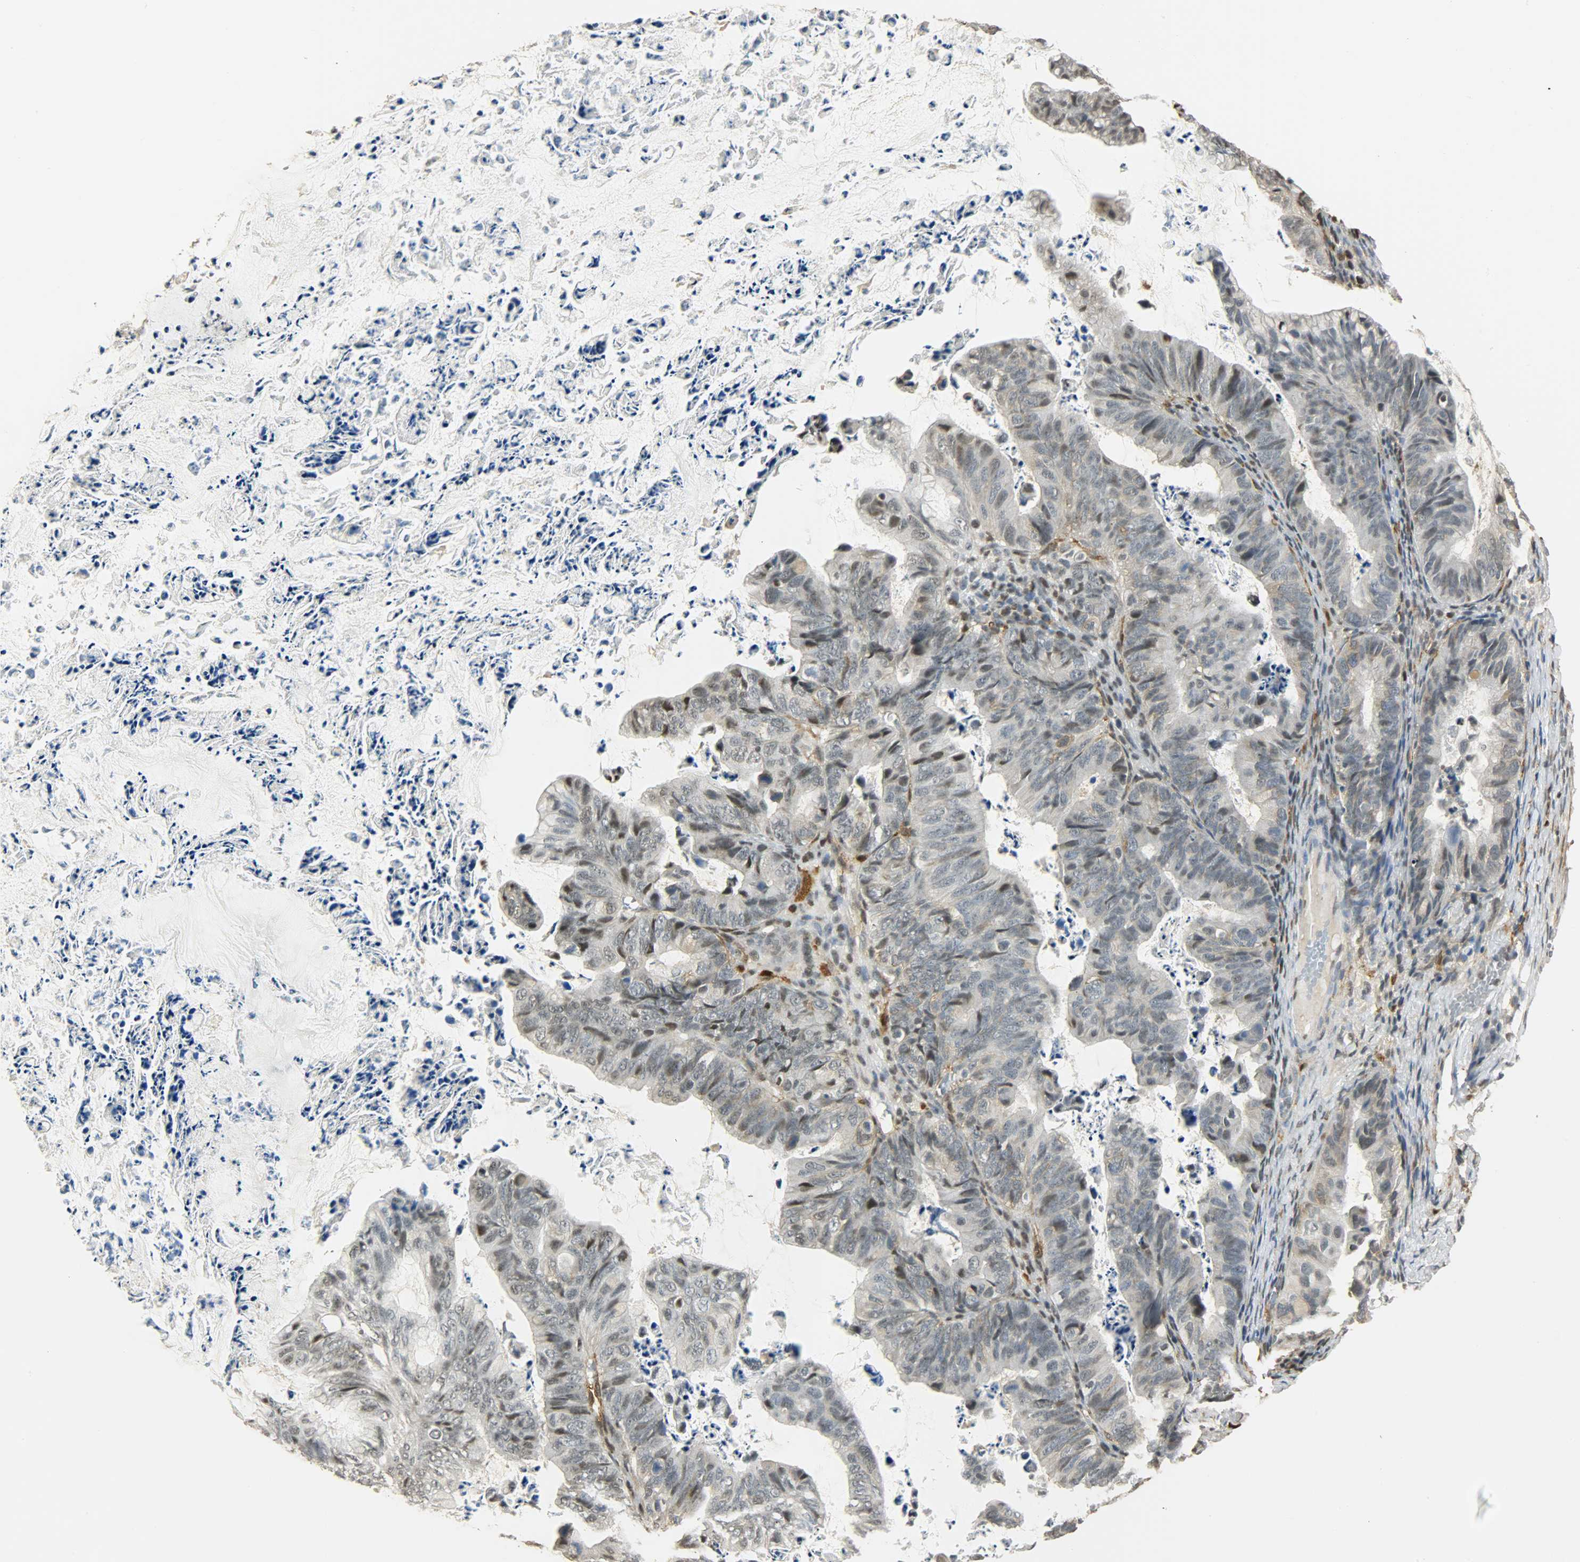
{"staining": {"intensity": "moderate", "quantity": "25%-75%", "location": "nuclear"}, "tissue": "ovarian cancer", "cell_type": "Tumor cells", "image_type": "cancer", "snomed": [{"axis": "morphology", "description": "Cystadenocarcinoma, mucinous, NOS"}, {"axis": "topography", "description": "Ovary"}], "caption": "About 25%-75% of tumor cells in ovarian cancer (mucinous cystadenocarcinoma) display moderate nuclear protein expression as visualized by brown immunohistochemical staining.", "gene": "NGFR", "patient": {"sex": "female", "age": 36}}